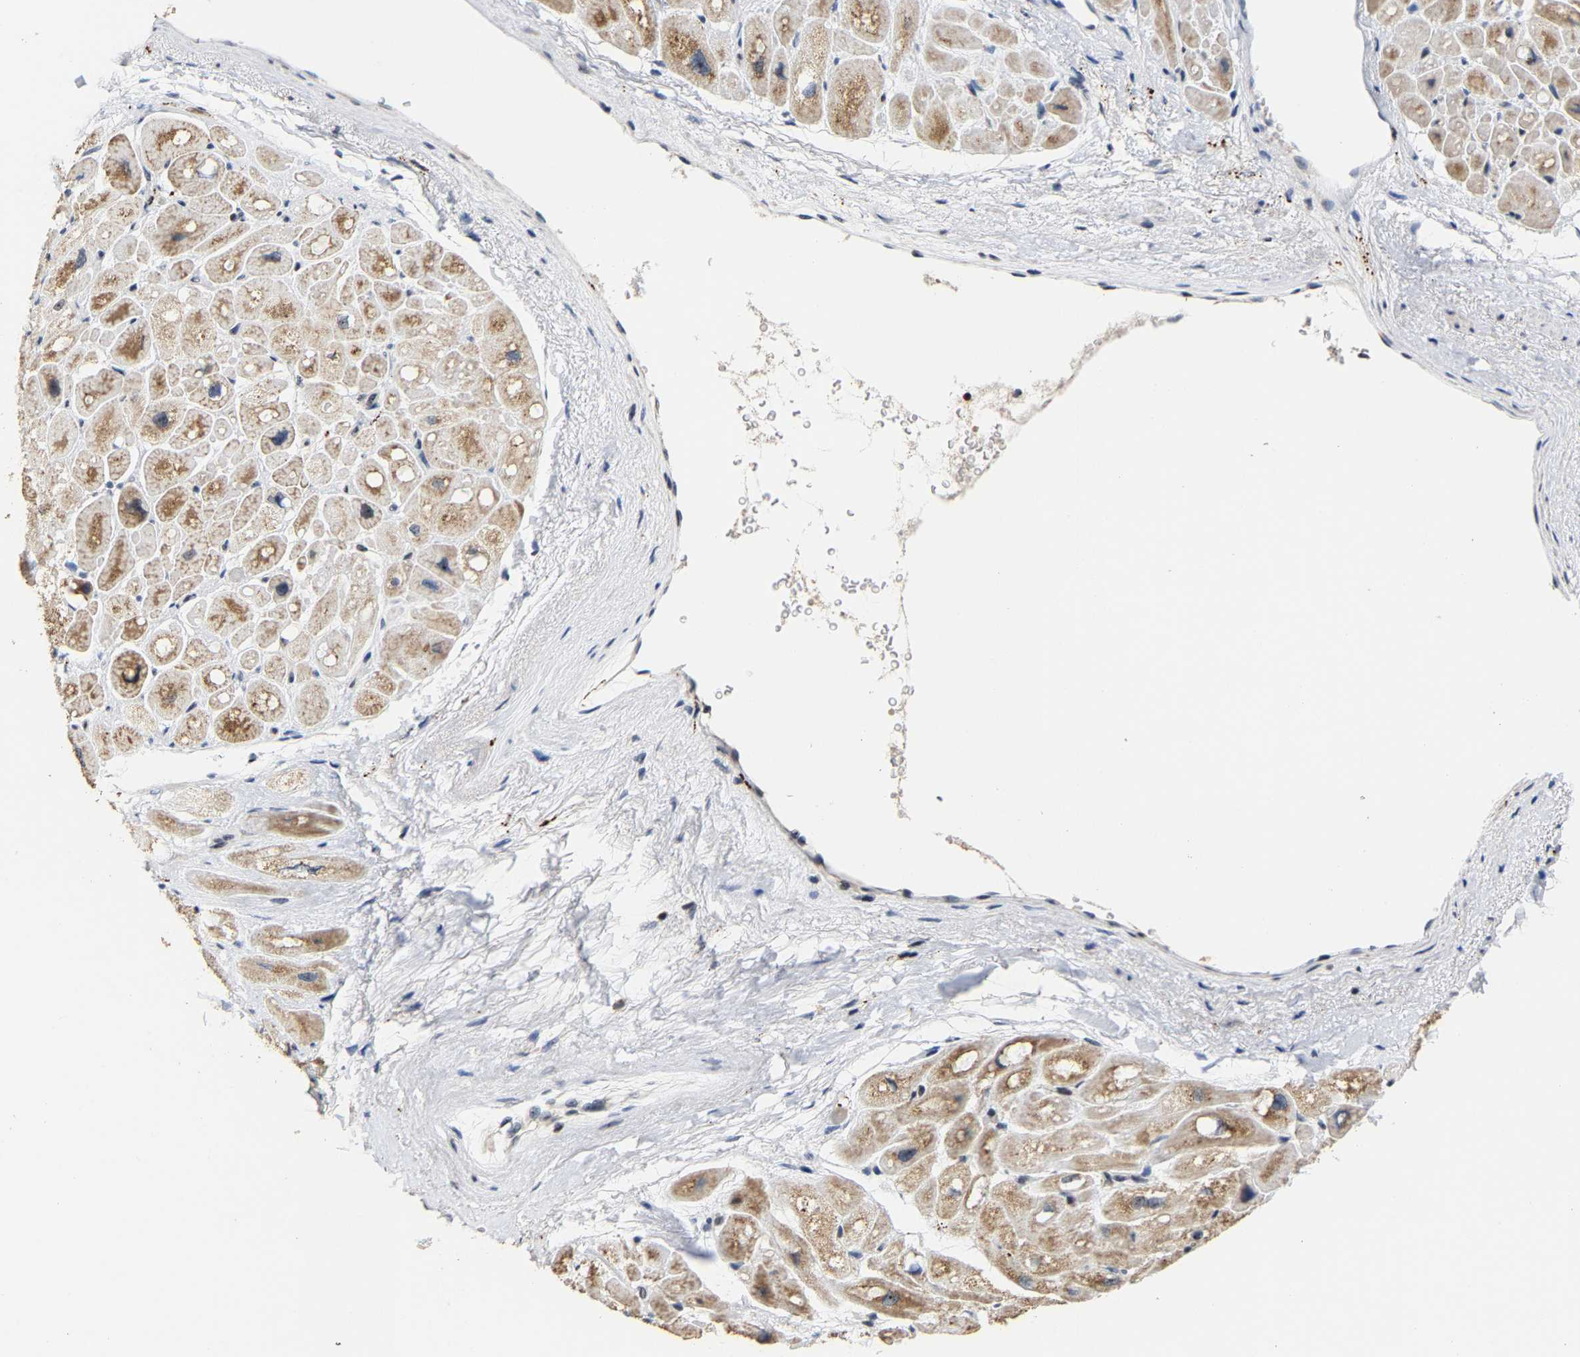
{"staining": {"intensity": "moderate", "quantity": "25%-75%", "location": "cytoplasmic/membranous"}, "tissue": "heart muscle", "cell_type": "Cardiomyocytes", "image_type": "normal", "snomed": [{"axis": "morphology", "description": "Normal tissue, NOS"}, {"axis": "topography", "description": "Heart"}], "caption": "Immunohistochemical staining of unremarkable human heart muscle exhibits 25%-75% levels of moderate cytoplasmic/membranous protein staining in about 25%-75% of cardiomyocytes.", "gene": "NOP58", "patient": {"sex": "male", "age": 49}}